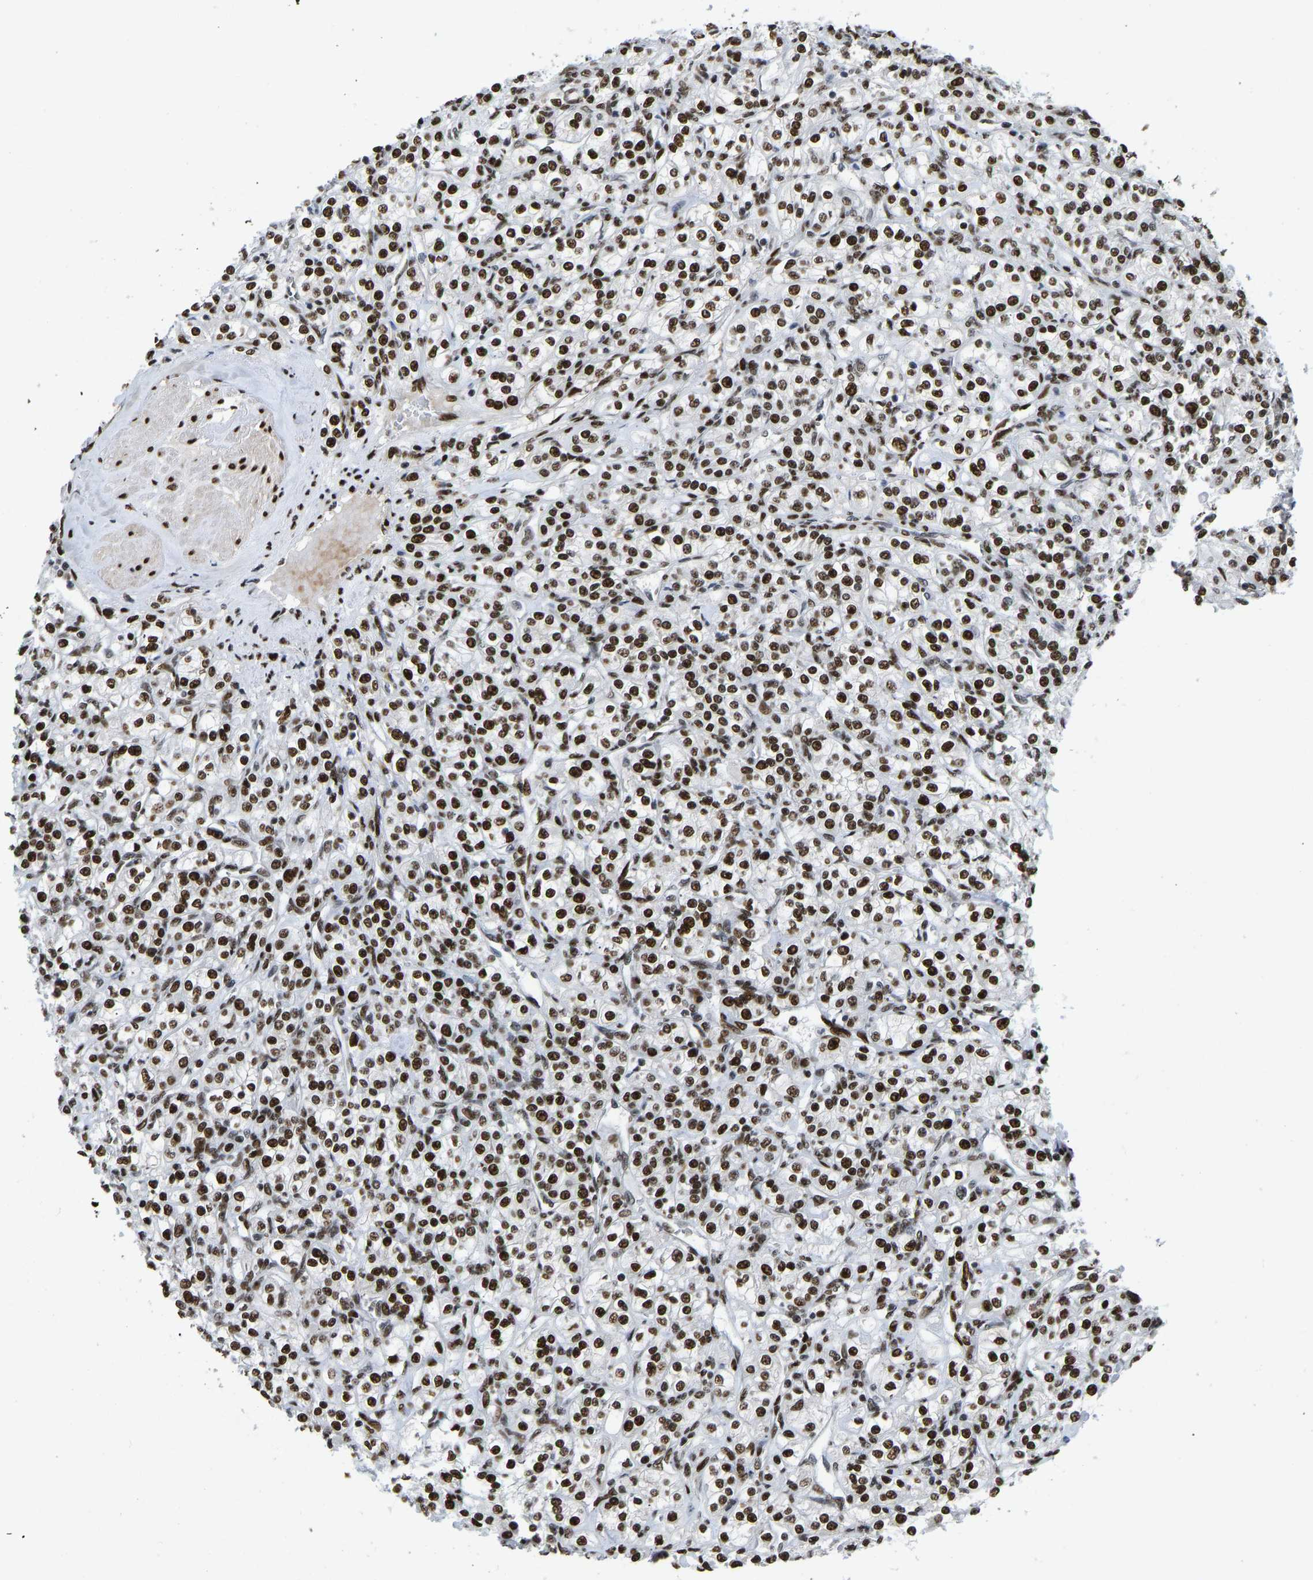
{"staining": {"intensity": "strong", "quantity": ">75%", "location": "nuclear"}, "tissue": "renal cancer", "cell_type": "Tumor cells", "image_type": "cancer", "snomed": [{"axis": "morphology", "description": "Adenocarcinoma, NOS"}, {"axis": "topography", "description": "Kidney"}], "caption": "A brown stain labels strong nuclear staining of a protein in renal cancer tumor cells.", "gene": "FOXK1", "patient": {"sex": "male", "age": 77}}